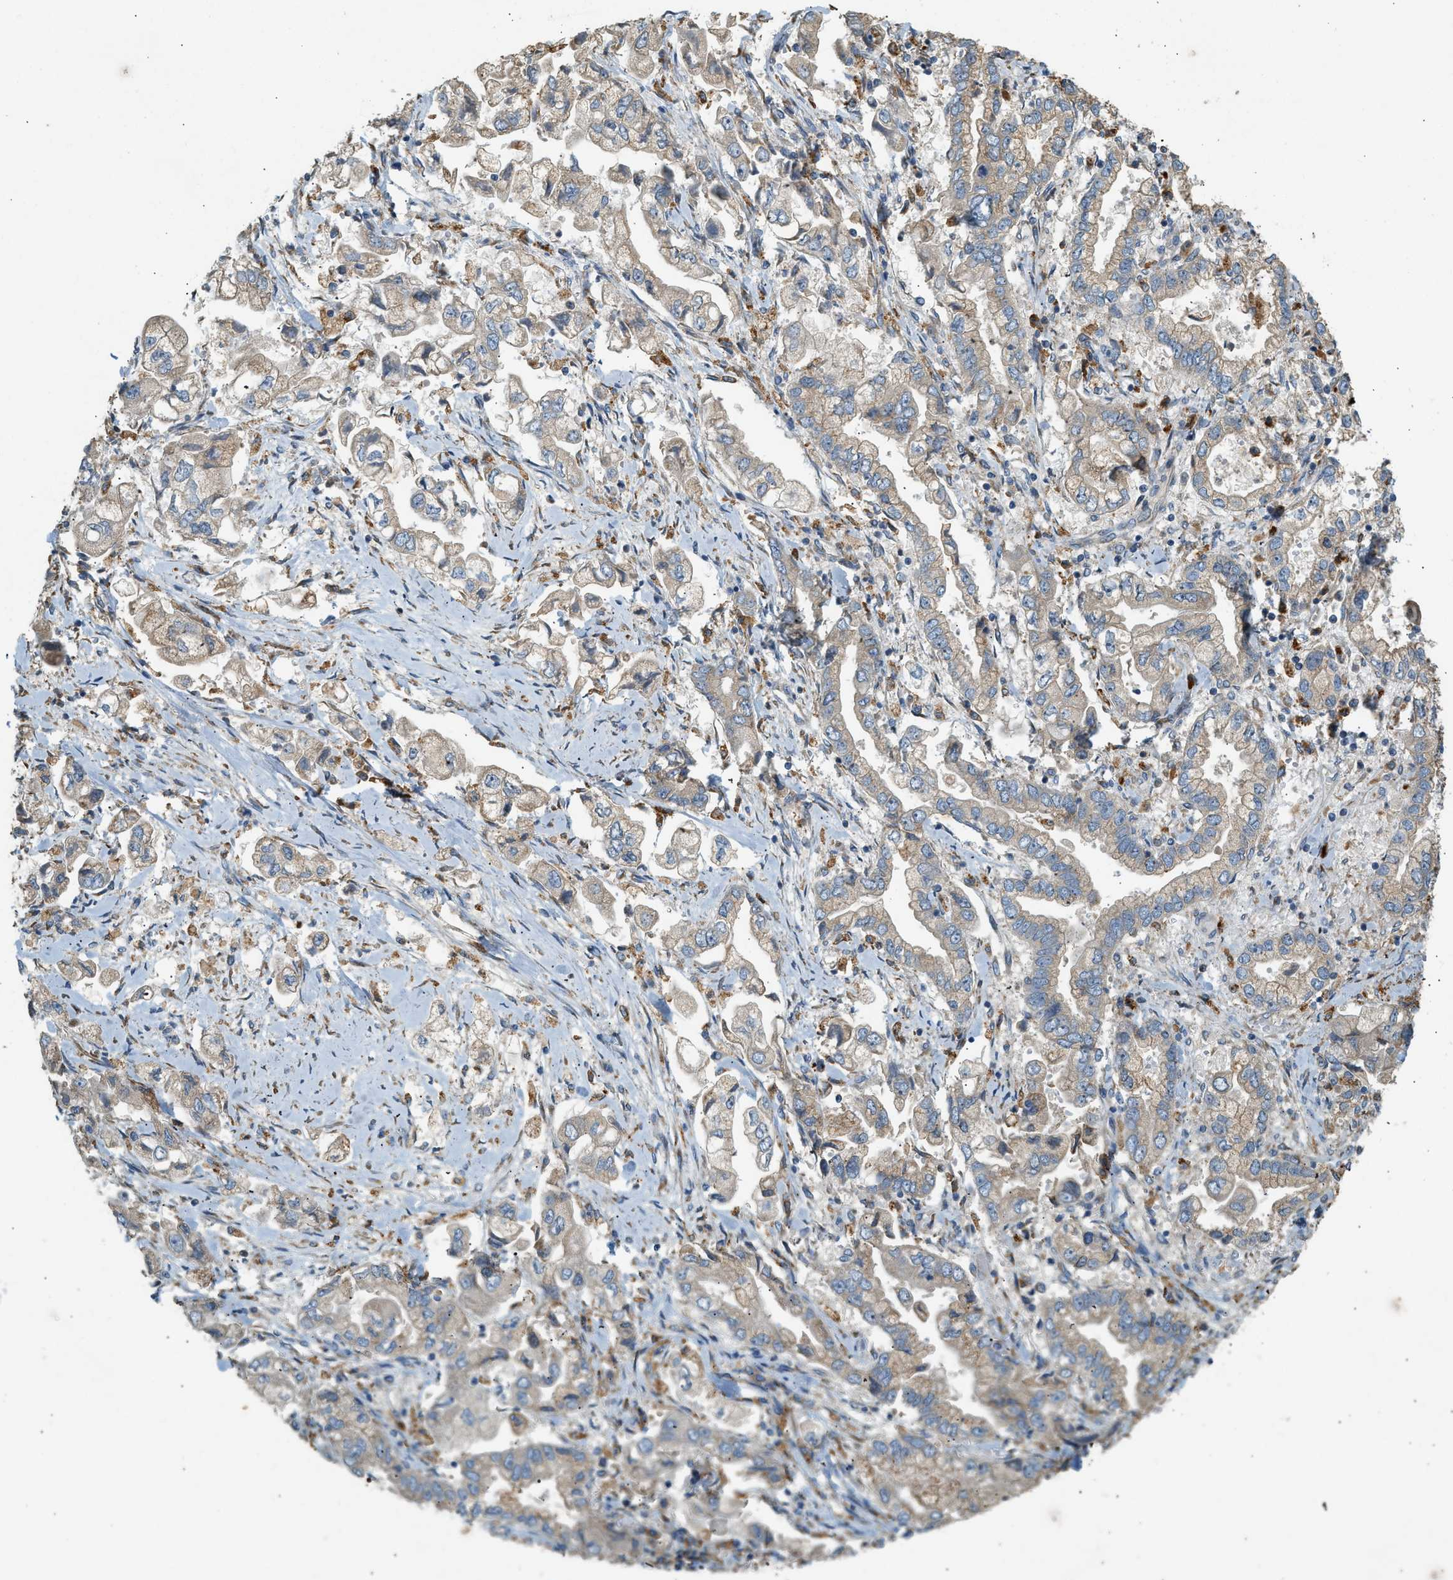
{"staining": {"intensity": "weak", "quantity": ">75%", "location": "cytoplasmic/membranous"}, "tissue": "stomach cancer", "cell_type": "Tumor cells", "image_type": "cancer", "snomed": [{"axis": "morphology", "description": "Normal tissue, NOS"}, {"axis": "morphology", "description": "Adenocarcinoma, NOS"}, {"axis": "topography", "description": "Stomach"}], "caption": "IHC photomicrograph of human stomach cancer stained for a protein (brown), which shows low levels of weak cytoplasmic/membranous positivity in about >75% of tumor cells.", "gene": "CTSB", "patient": {"sex": "male", "age": 62}}